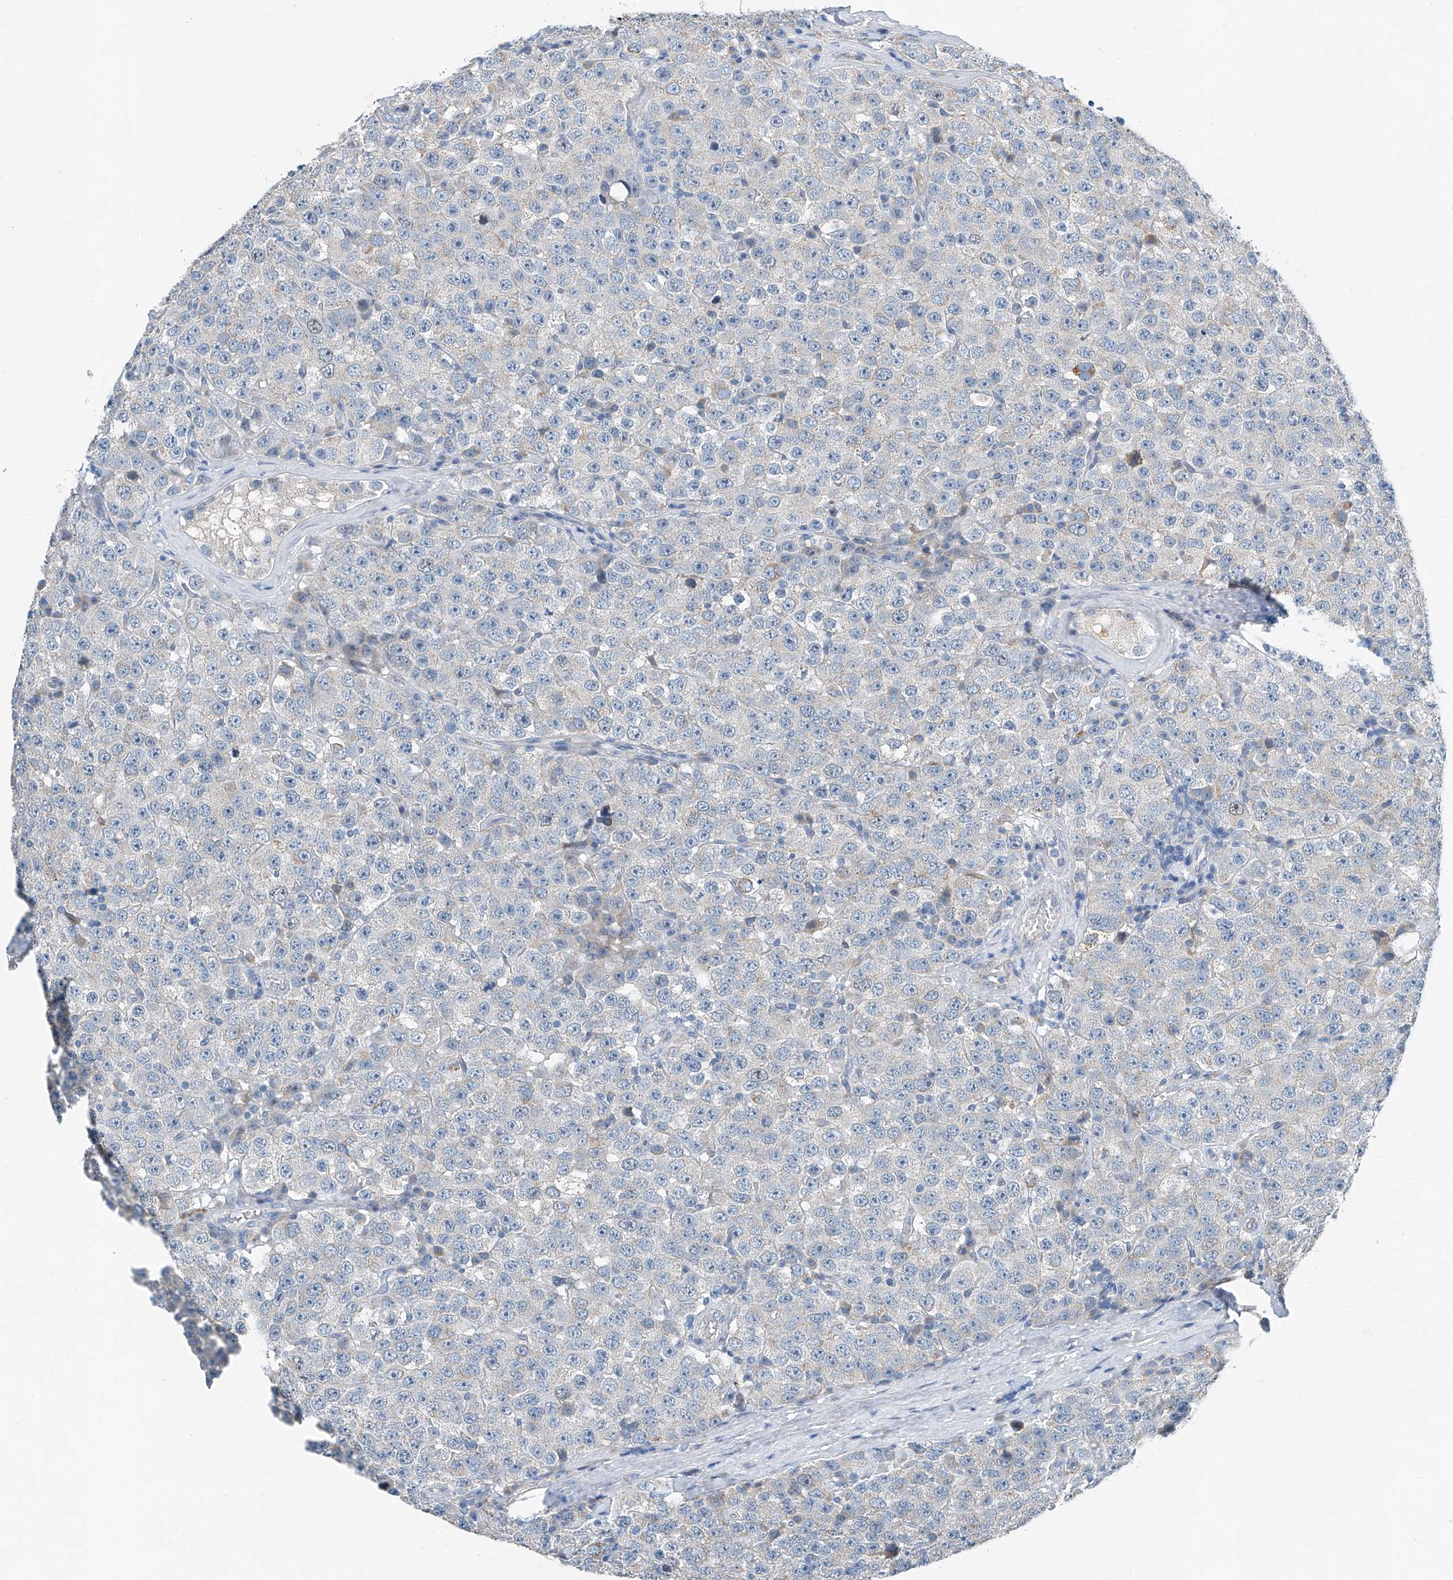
{"staining": {"intensity": "negative", "quantity": "none", "location": "none"}, "tissue": "testis cancer", "cell_type": "Tumor cells", "image_type": "cancer", "snomed": [{"axis": "morphology", "description": "Seminoma, NOS"}, {"axis": "topography", "description": "Testis"}], "caption": "This is a image of IHC staining of seminoma (testis), which shows no staining in tumor cells.", "gene": "MDGA1", "patient": {"sex": "male", "age": 28}}